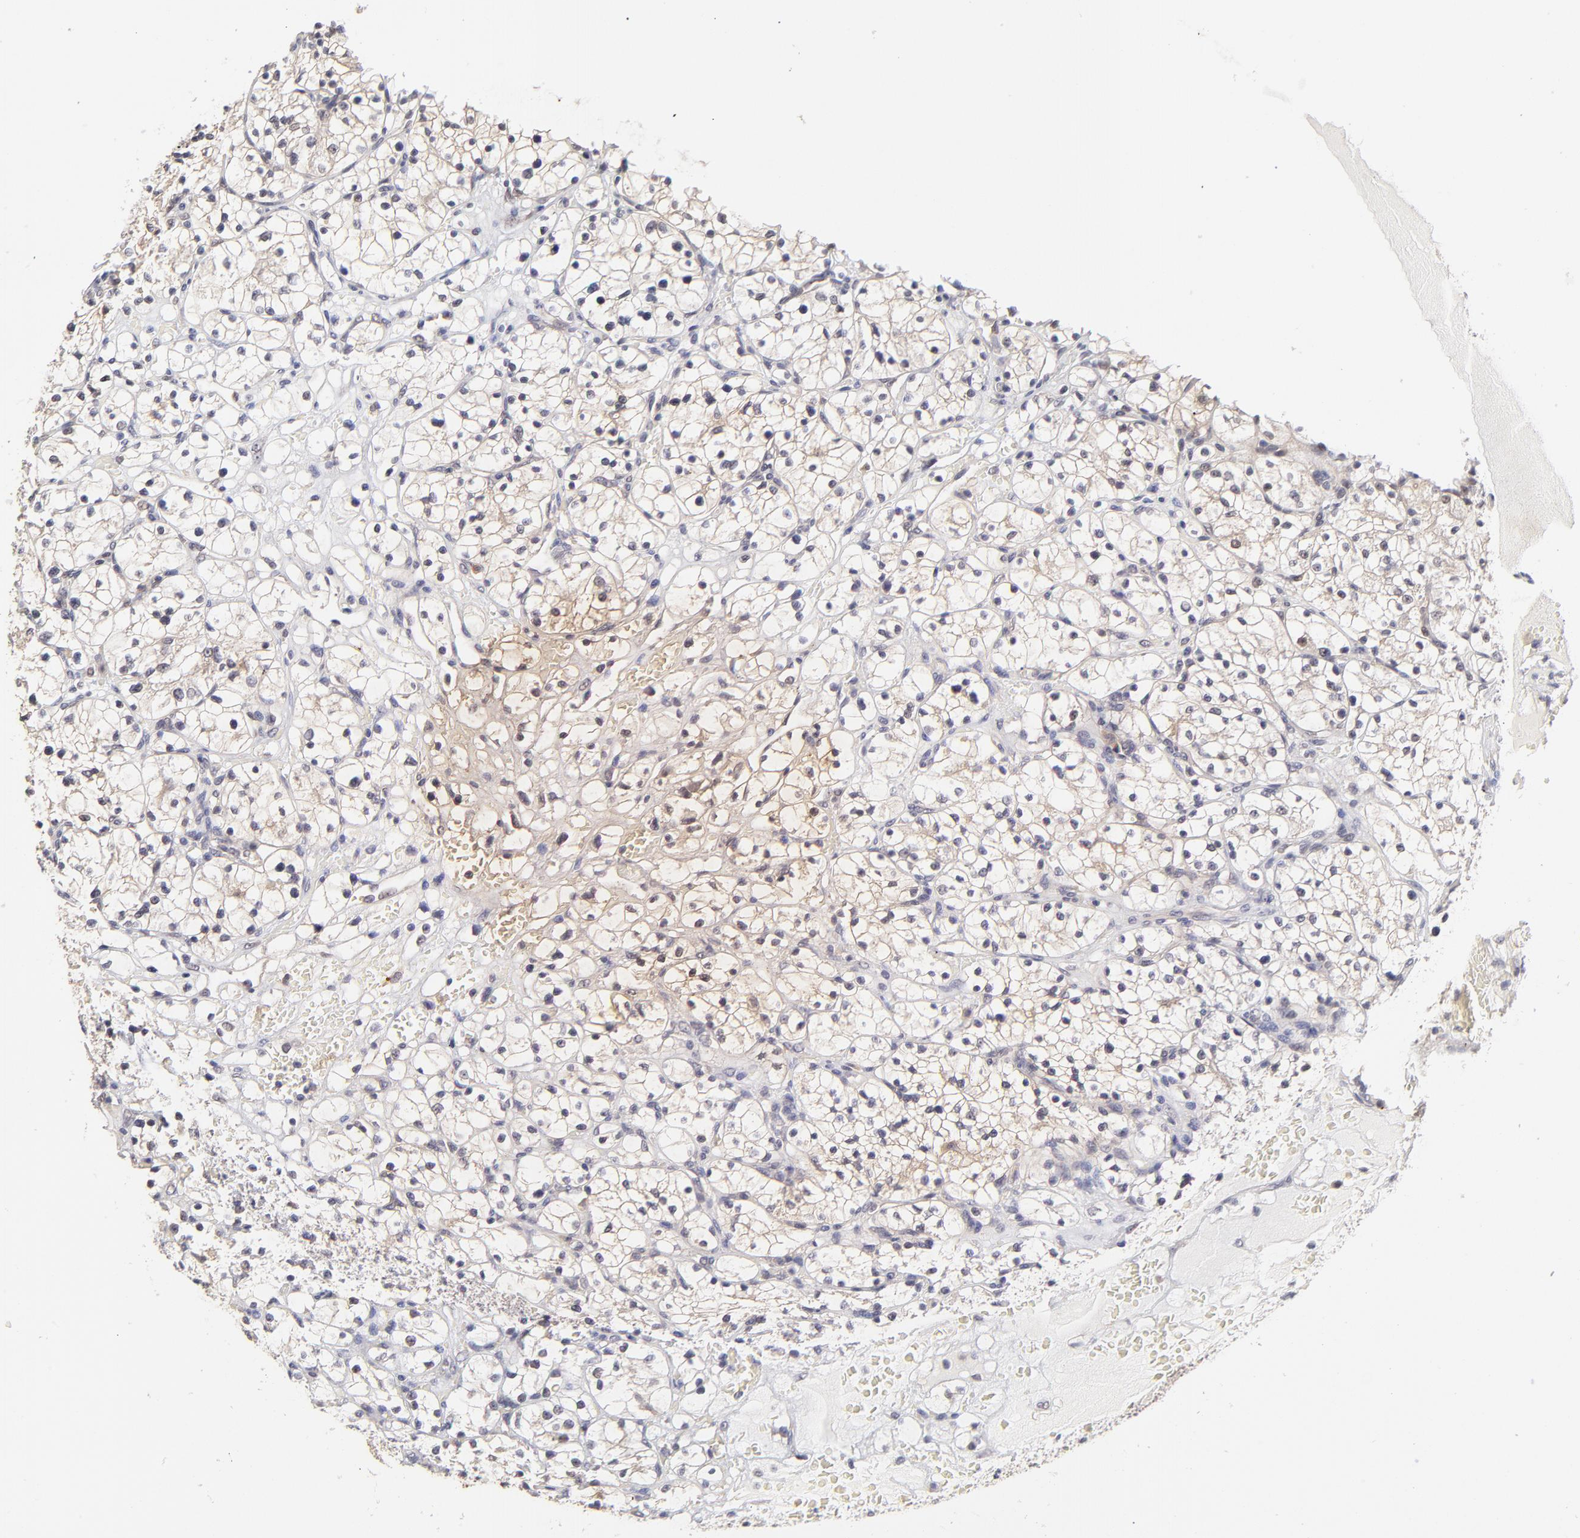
{"staining": {"intensity": "weak", "quantity": "25%-75%", "location": "cytoplasmic/membranous"}, "tissue": "renal cancer", "cell_type": "Tumor cells", "image_type": "cancer", "snomed": [{"axis": "morphology", "description": "Adenocarcinoma, NOS"}, {"axis": "topography", "description": "Kidney"}], "caption": "DAB (3,3'-diaminobenzidine) immunohistochemical staining of human adenocarcinoma (renal) demonstrates weak cytoplasmic/membranous protein positivity in approximately 25%-75% of tumor cells.", "gene": "ZNF10", "patient": {"sex": "female", "age": 60}}